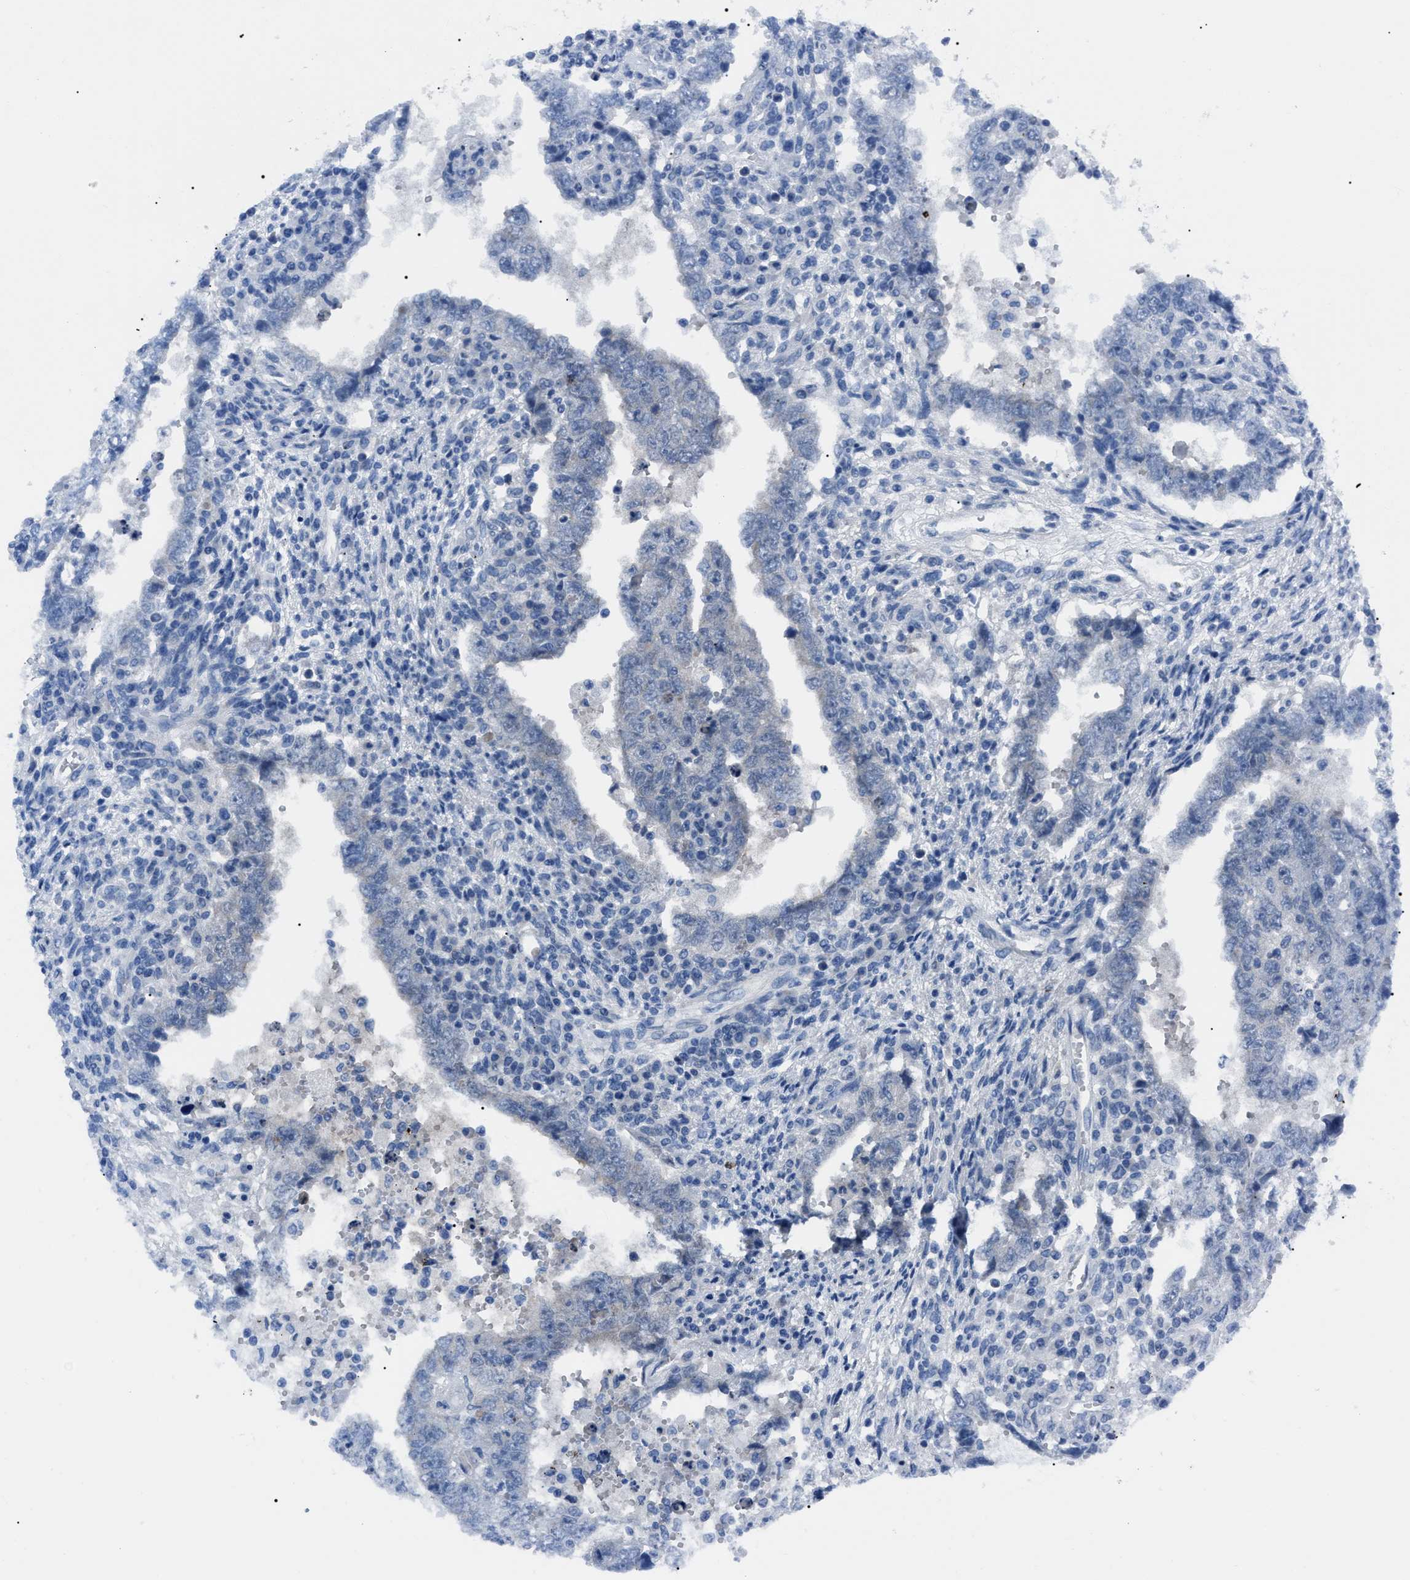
{"staining": {"intensity": "negative", "quantity": "none", "location": "none"}, "tissue": "testis cancer", "cell_type": "Tumor cells", "image_type": "cancer", "snomed": [{"axis": "morphology", "description": "Carcinoma, Embryonal, NOS"}, {"axis": "topography", "description": "Testis"}], "caption": "Testis embryonal carcinoma stained for a protein using immunohistochemistry reveals no positivity tumor cells.", "gene": "LRWD1", "patient": {"sex": "male", "age": 26}}